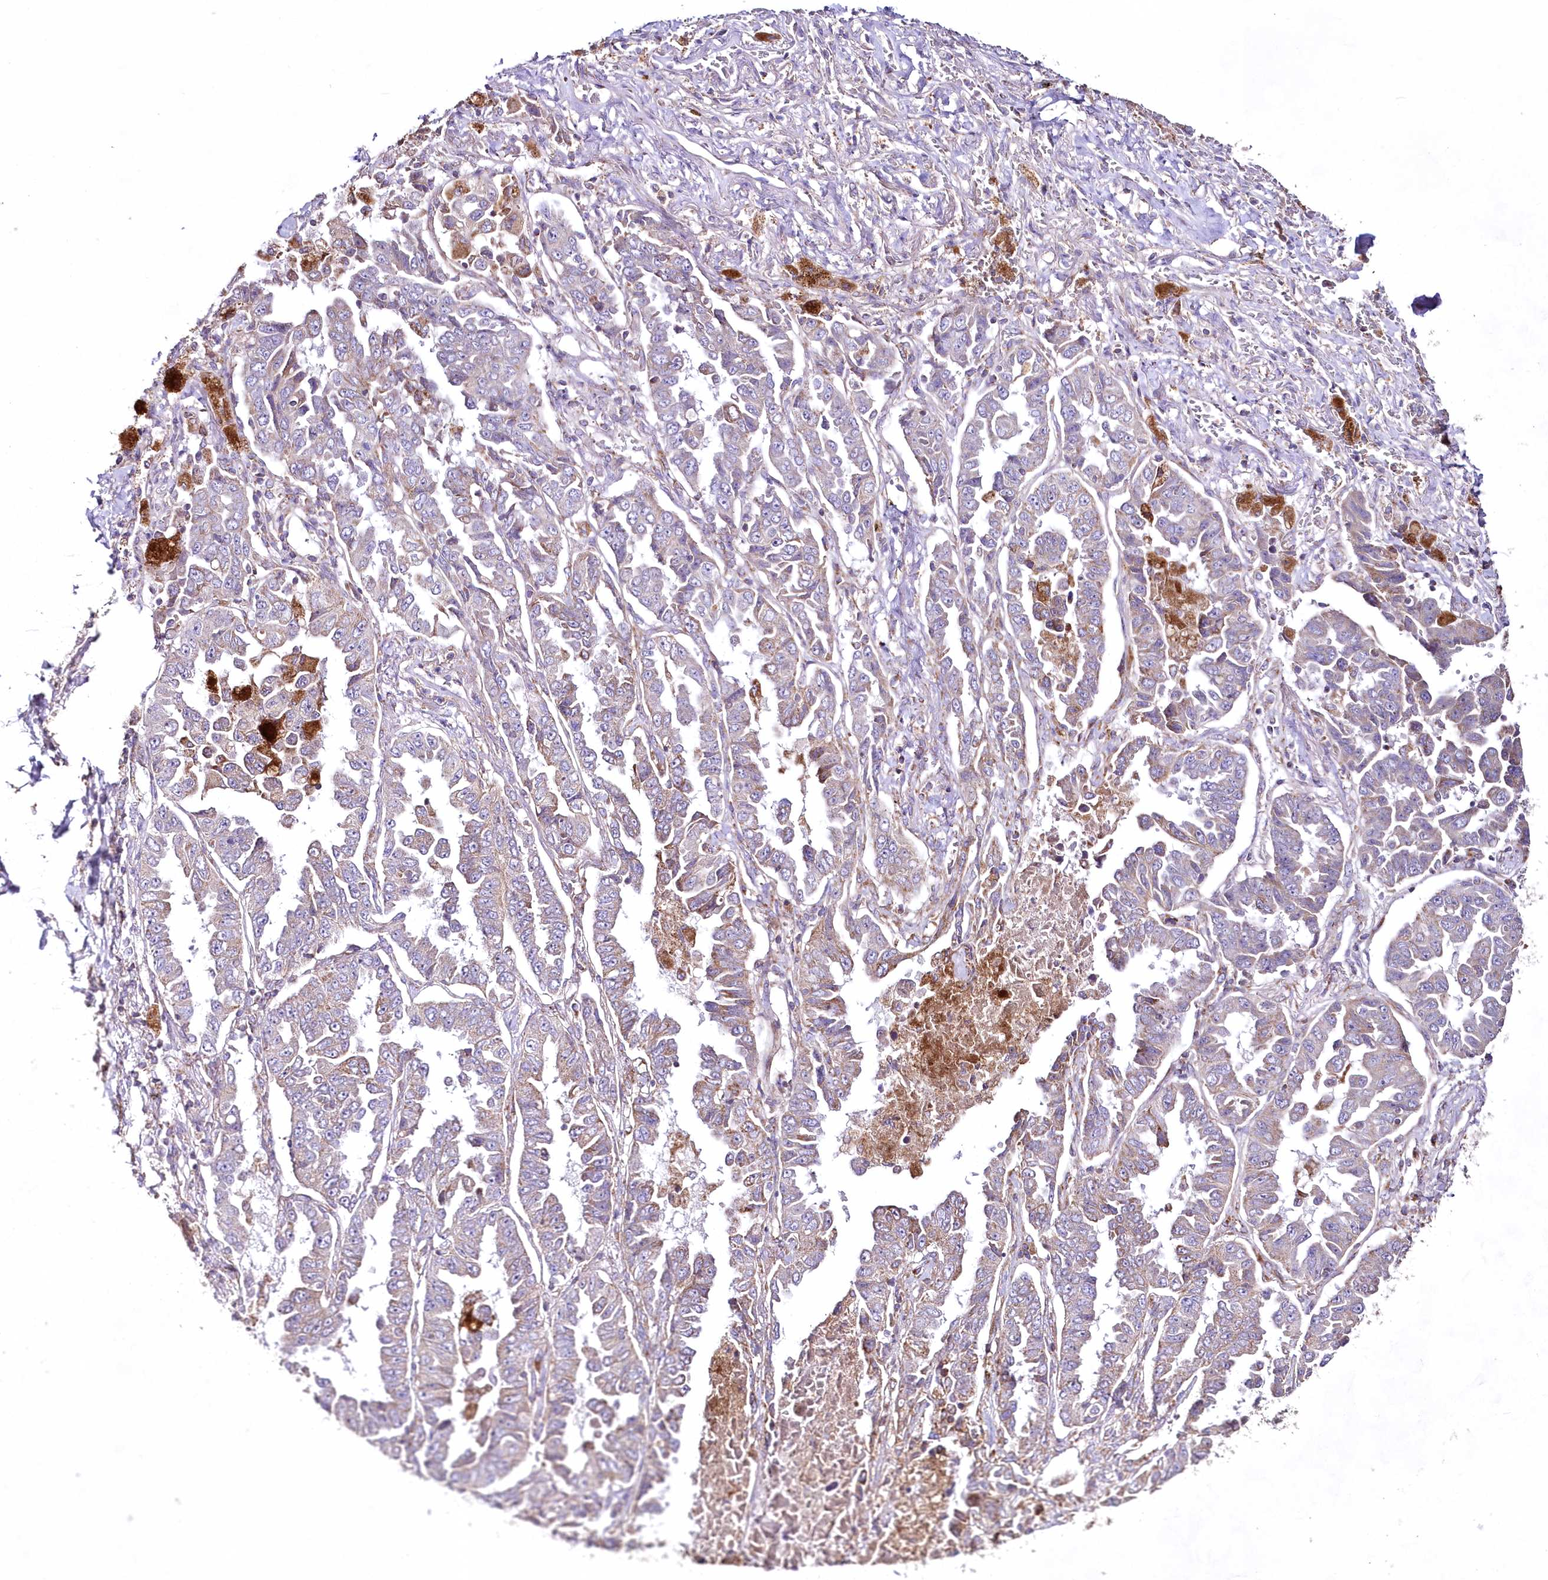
{"staining": {"intensity": "weak", "quantity": "<25%", "location": "cytoplasmic/membranous"}, "tissue": "lung cancer", "cell_type": "Tumor cells", "image_type": "cancer", "snomed": [{"axis": "morphology", "description": "Adenocarcinoma, NOS"}, {"axis": "topography", "description": "Lung"}], "caption": "There is no significant expression in tumor cells of lung cancer.", "gene": "HADHB", "patient": {"sex": "female", "age": 51}}